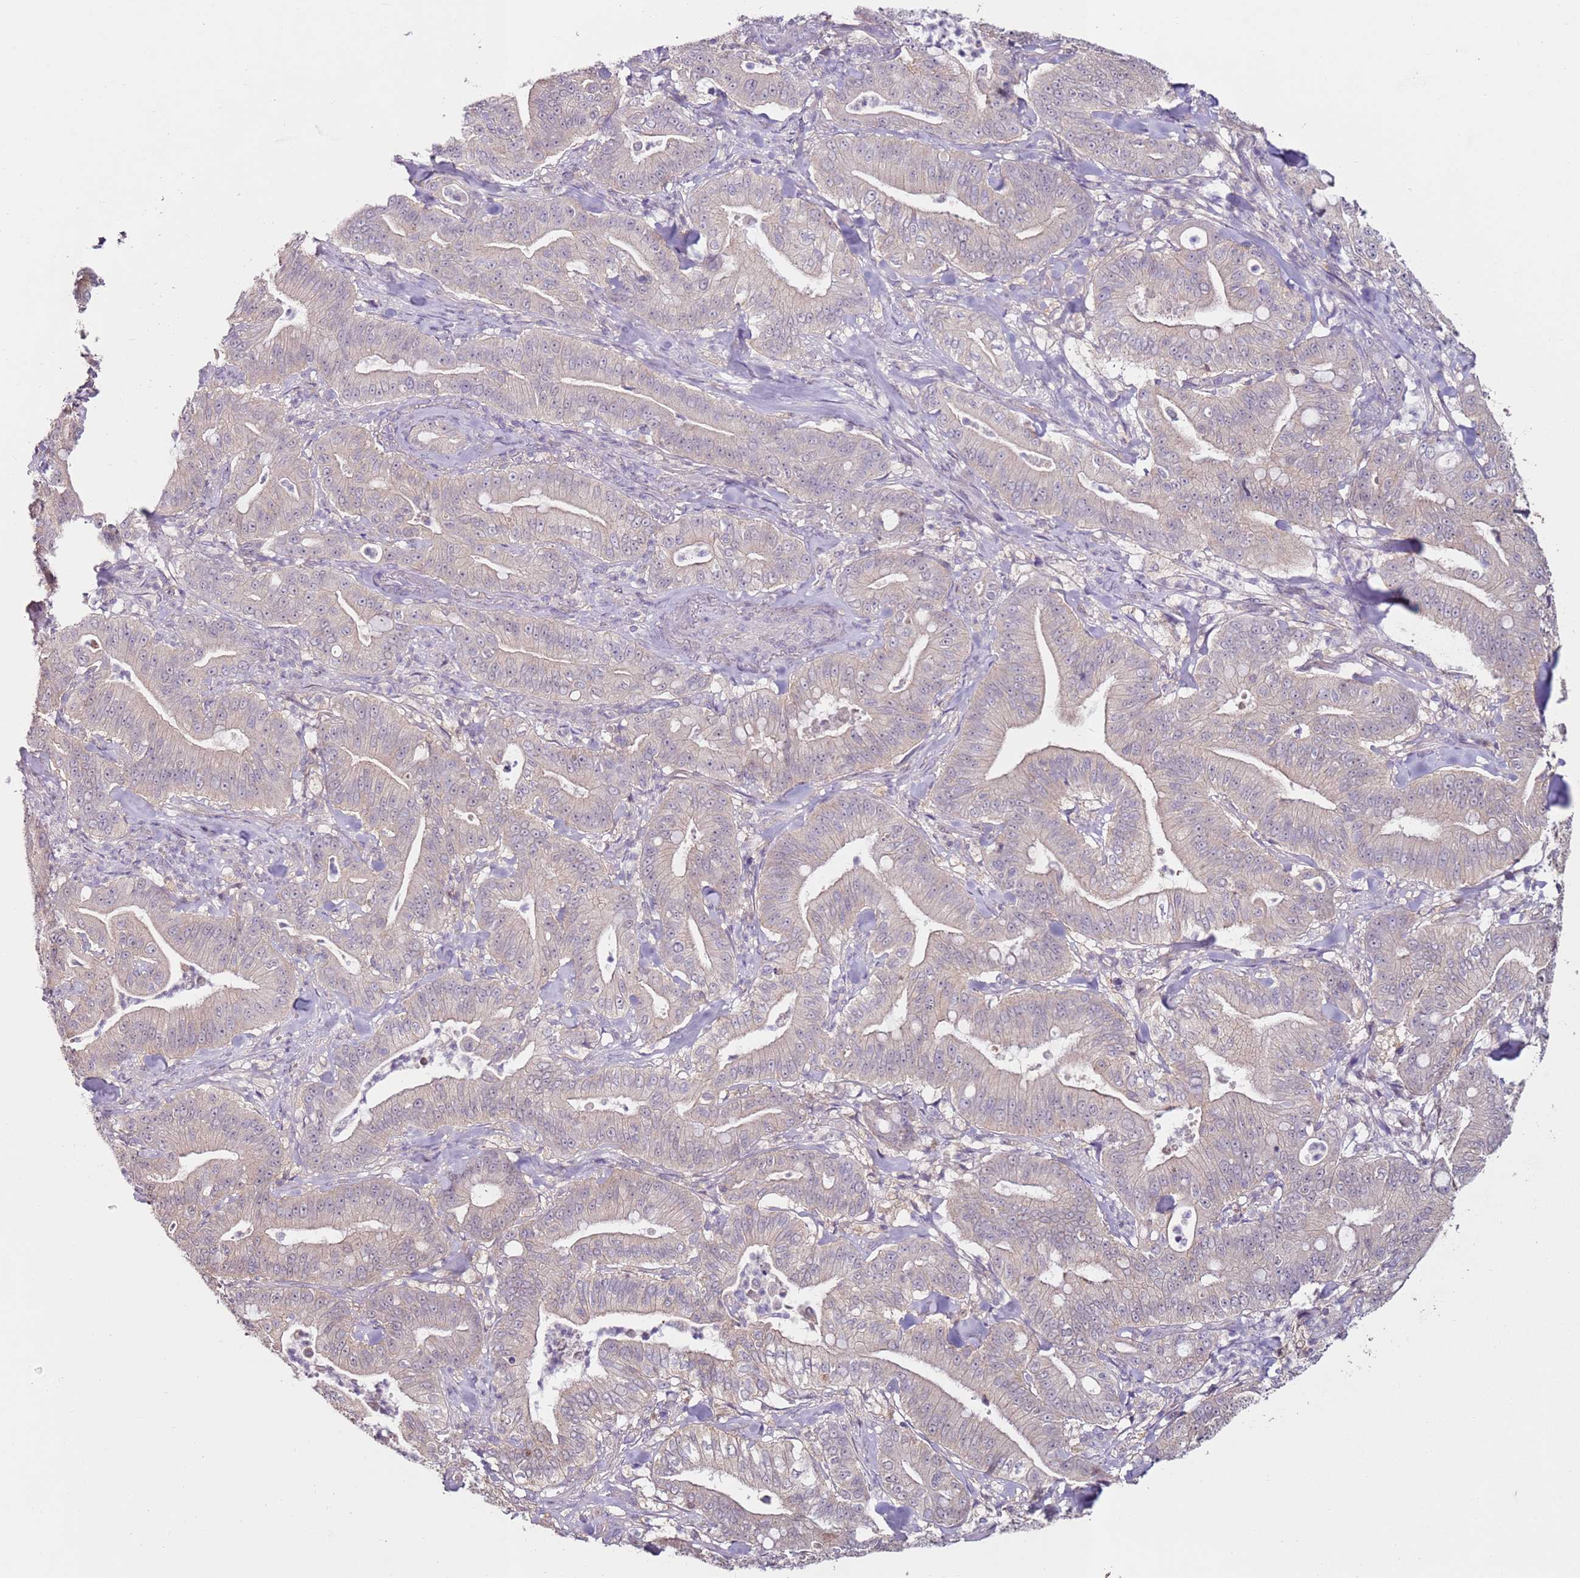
{"staining": {"intensity": "negative", "quantity": "none", "location": "none"}, "tissue": "pancreatic cancer", "cell_type": "Tumor cells", "image_type": "cancer", "snomed": [{"axis": "morphology", "description": "Adenocarcinoma, NOS"}, {"axis": "topography", "description": "Pancreas"}], "caption": "Immunohistochemical staining of pancreatic cancer (adenocarcinoma) shows no significant staining in tumor cells.", "gene": "MDH1", "patient": {"sex": "male", "age": 71}}